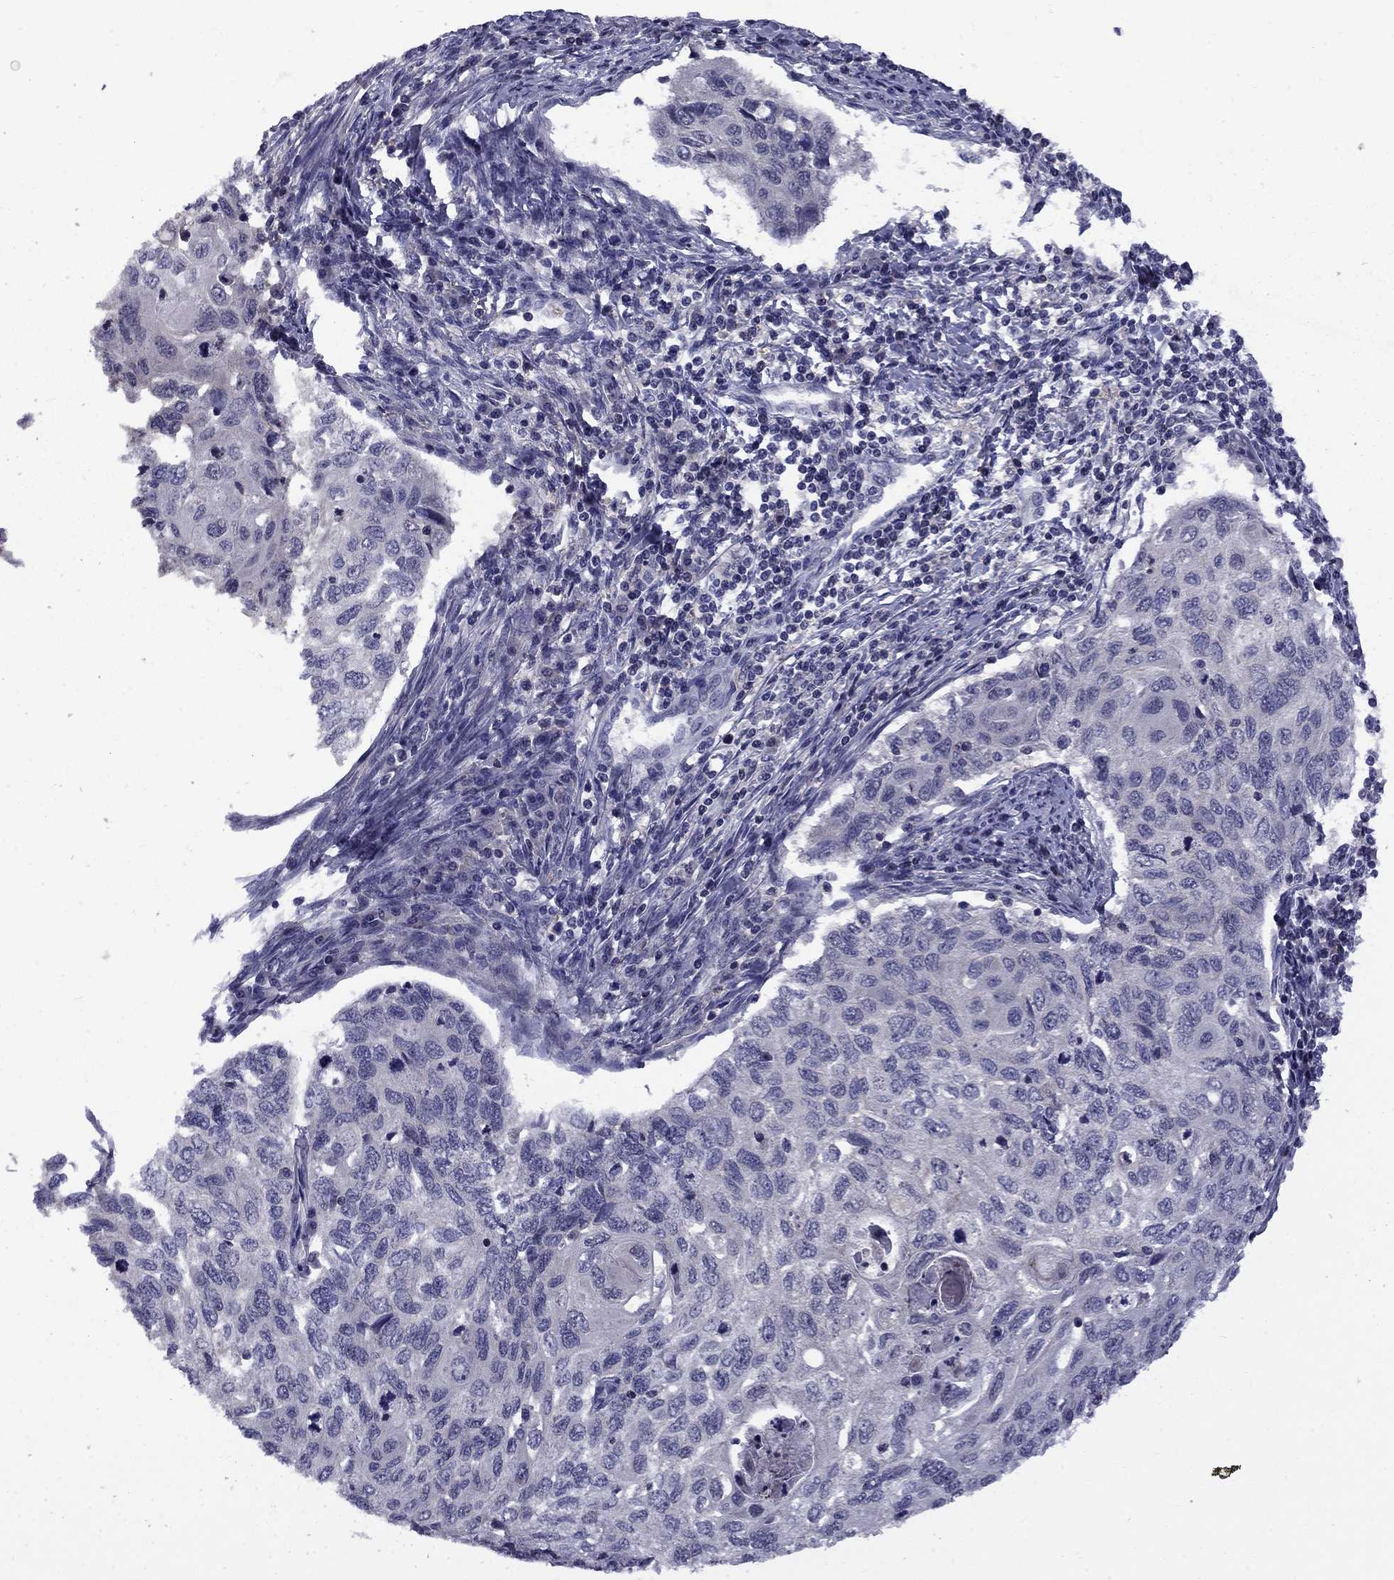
{"staining": {"intensity": "negative", "quantity": "none", "location": "none"}, "tissue": "cervical cancer", "cell_type": "Tumor cells", "image_type": "cancer", "snomed": [{"axis": "morphology", "description": "Squamous cell carcinoma, NOS"}, {"axis": "topography", "description": "Cervix"}], "caption": "A high-resolution image shows immunohistochemistry staining of cervical squamous cell carcinoma, which exhibits no significant staining in tumor cells. The staining is performed using DAB (3,3'-diaminobenzidine) brown chromogen with nuclei counter-stained in using hematoxylin.", "gene": "SNTA1", "patient": {"sex": "female", "age": 70}}